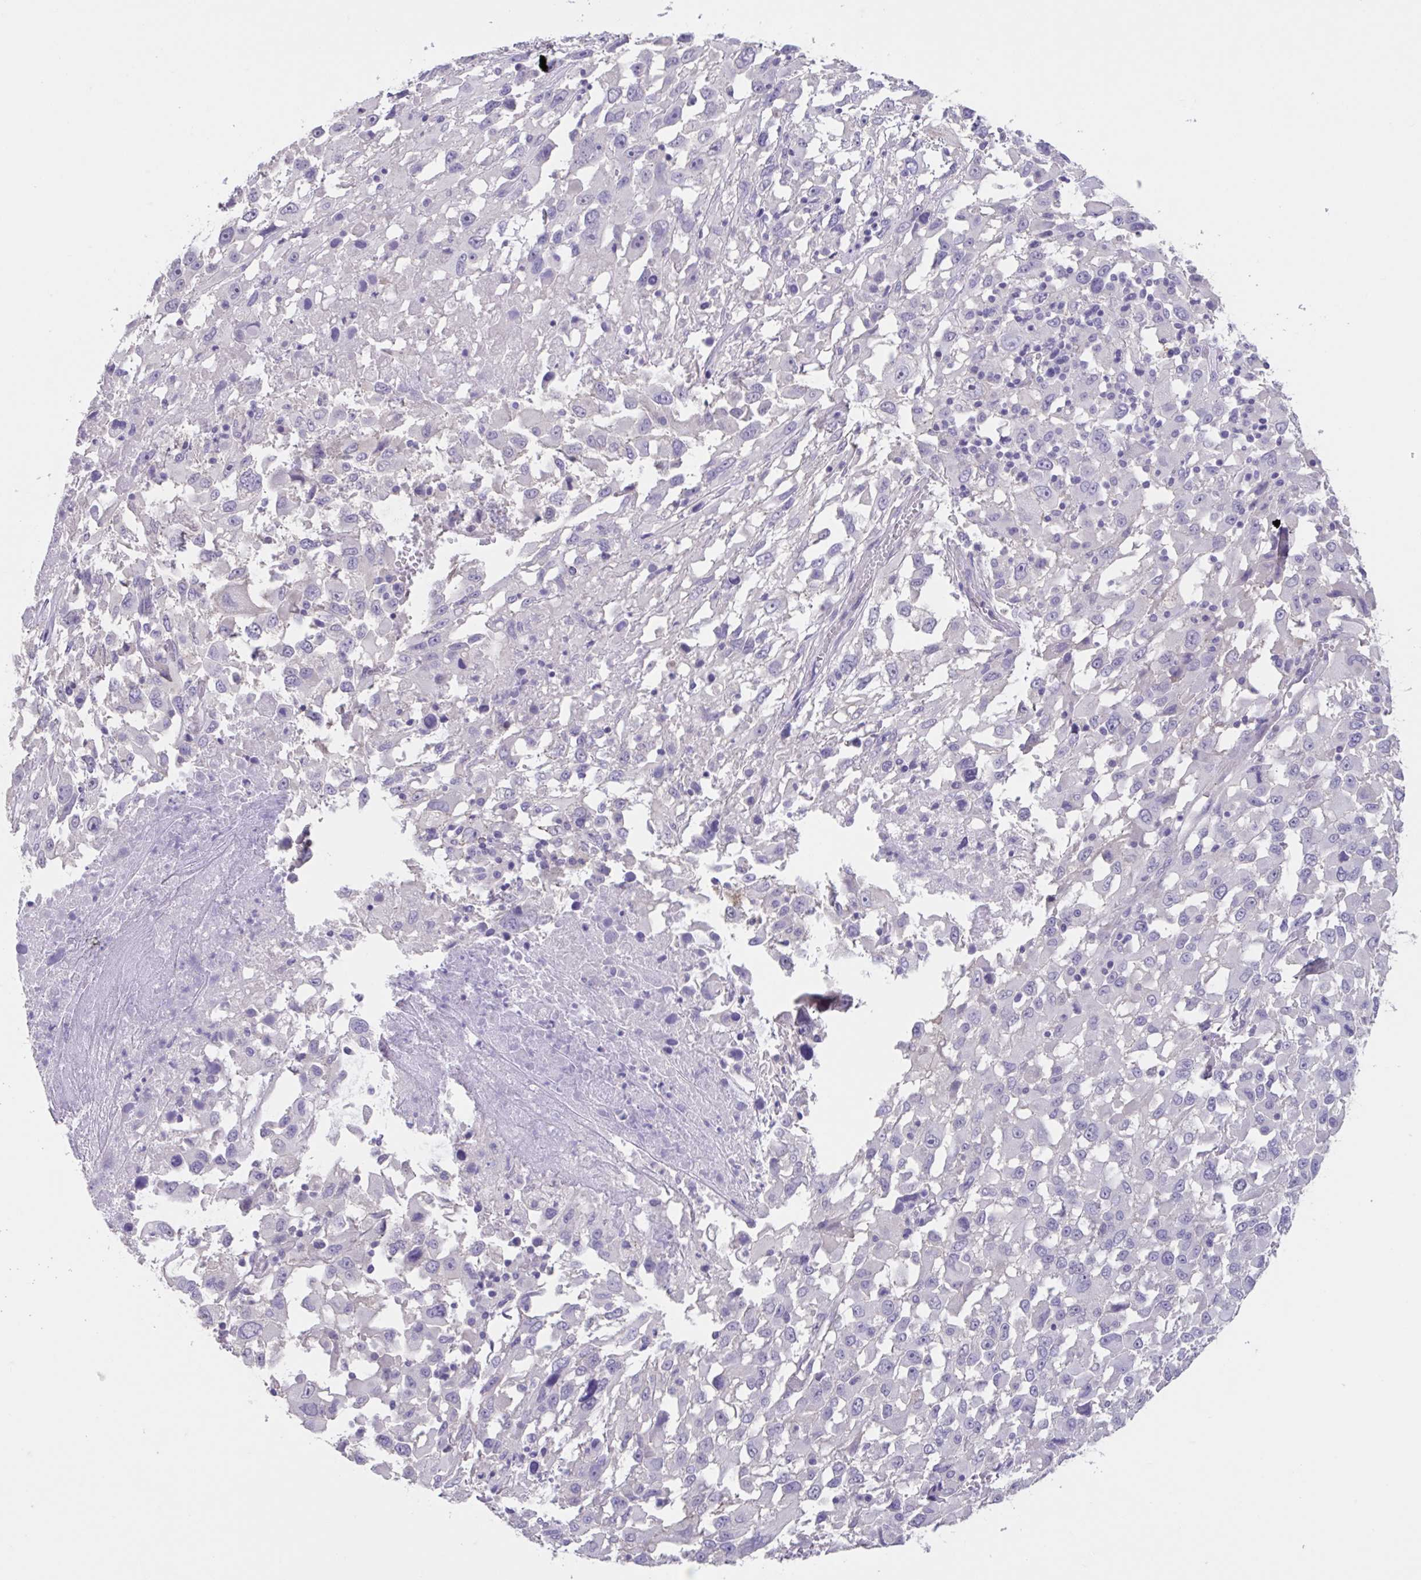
{"staining": {"intensity": "negative", "quantity": "none", "location": "none"}, "tissue": "melanoma", "cell_type": "Tumor cells", "image_type": "cancer", "snomed": [{"axis": "morphology", "description": "Malignant melanoma, Metastatic site"}, {"axis": "topography", "description": "Soft tissue"}], "caption": "Immunohistochemistry histopathology image of neoplastic tissue: human melanoma stained with DAB shows no significant protein positivity in tumor cells.", "gene": "GPR162", "patient": {"sex": "male", "age": 50}}